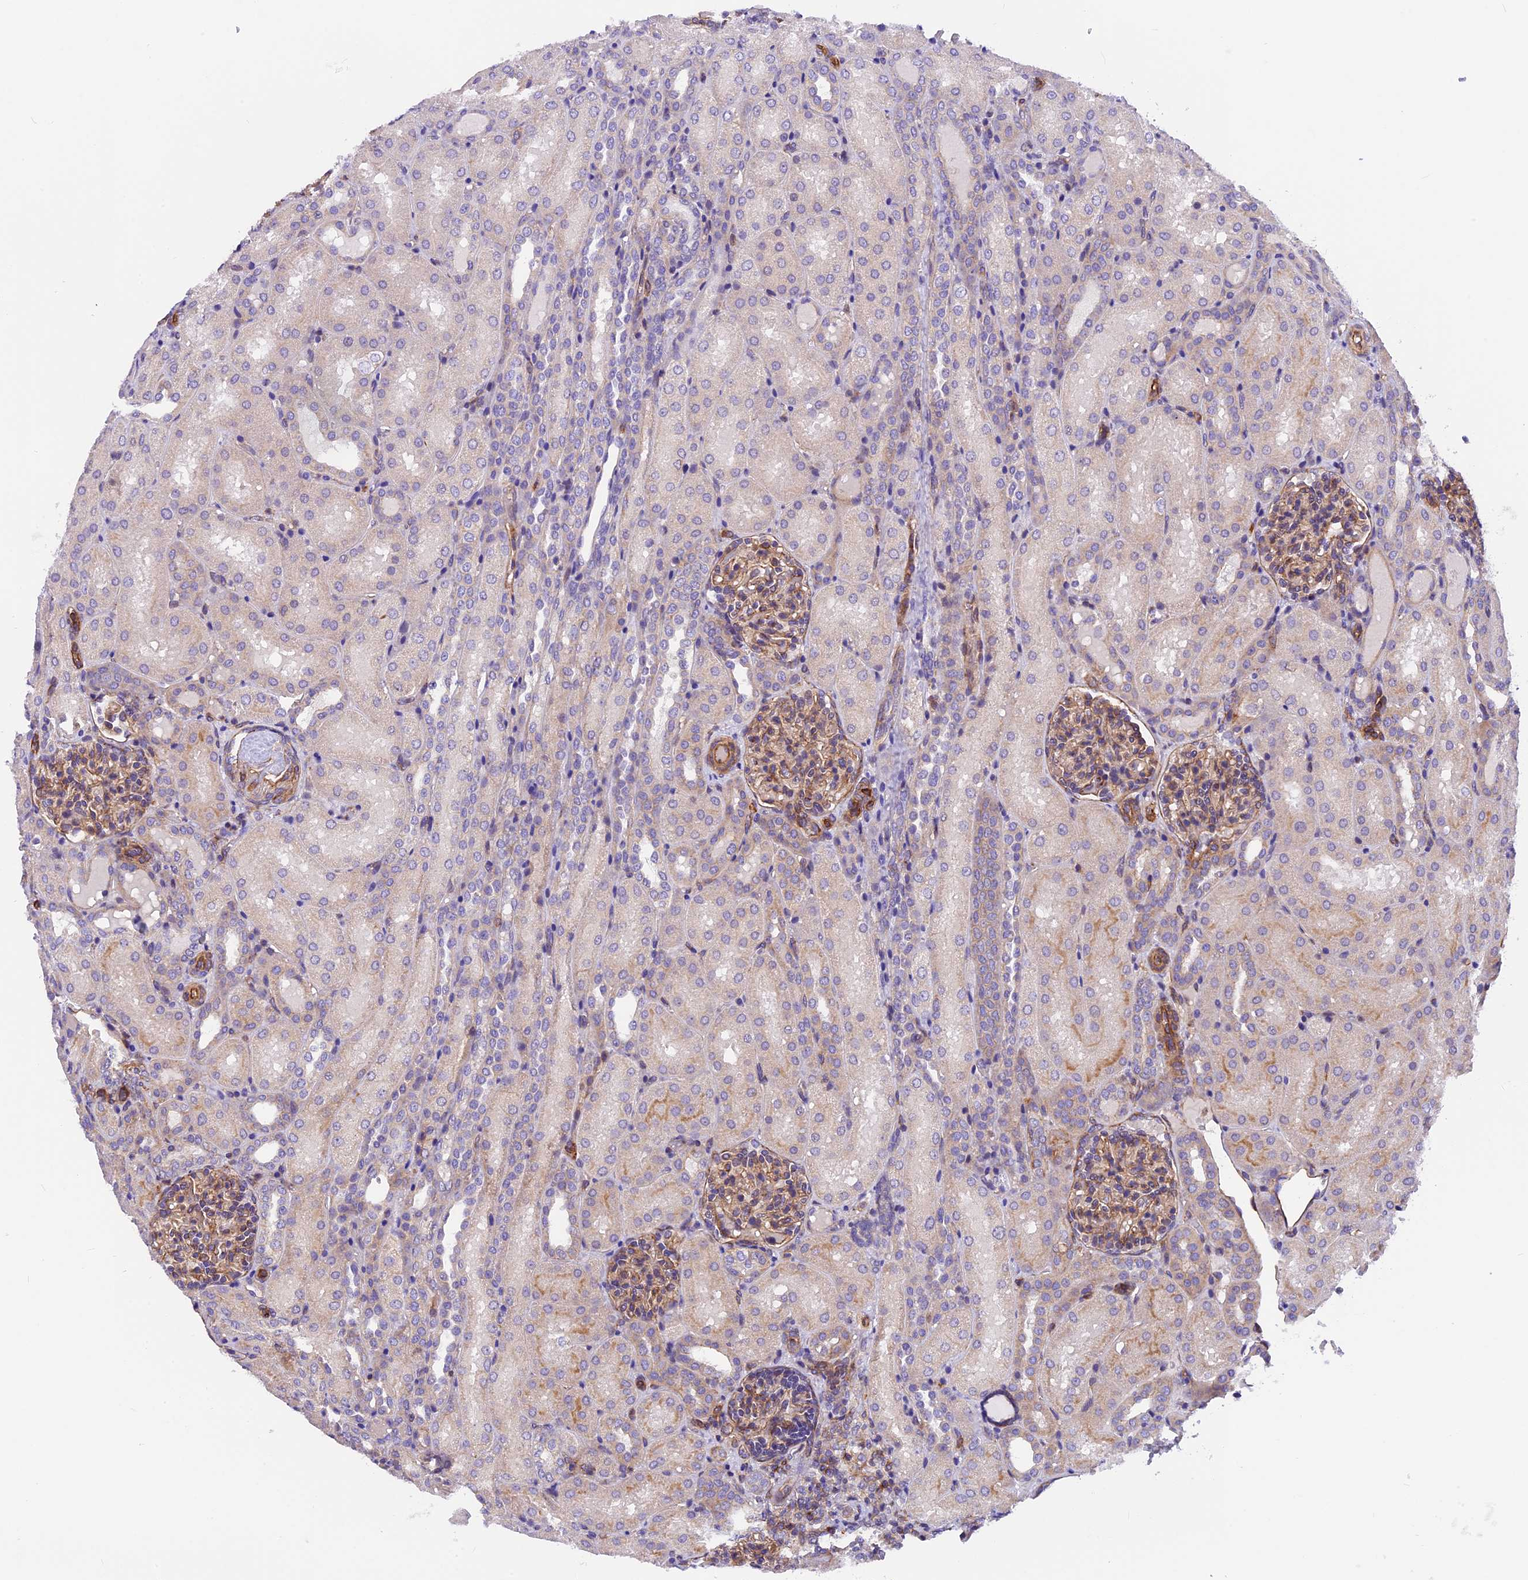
{"staining": {"intensity": "moderate", "quantity": ">75%", "location": "cytoplasmic/membranous"}, "tissue": "kidney", "cell_type": "Cells in glomeruli", "image_type": "normal", "snomed": [{"axis": "morphology", "description": "Normal tissue, NOS"}, {"axis": "topography", "description": "Kidney"}], "caption": "IHC histopathology image of benign human kidney stained for a protein (brown), which exhibits medium levels of moderate cytoplasmic/membranous positivity in approximately >75% of cells in glomeruli.", "gene": "MED20", "patient": {"sex": "male", "age": 1}}